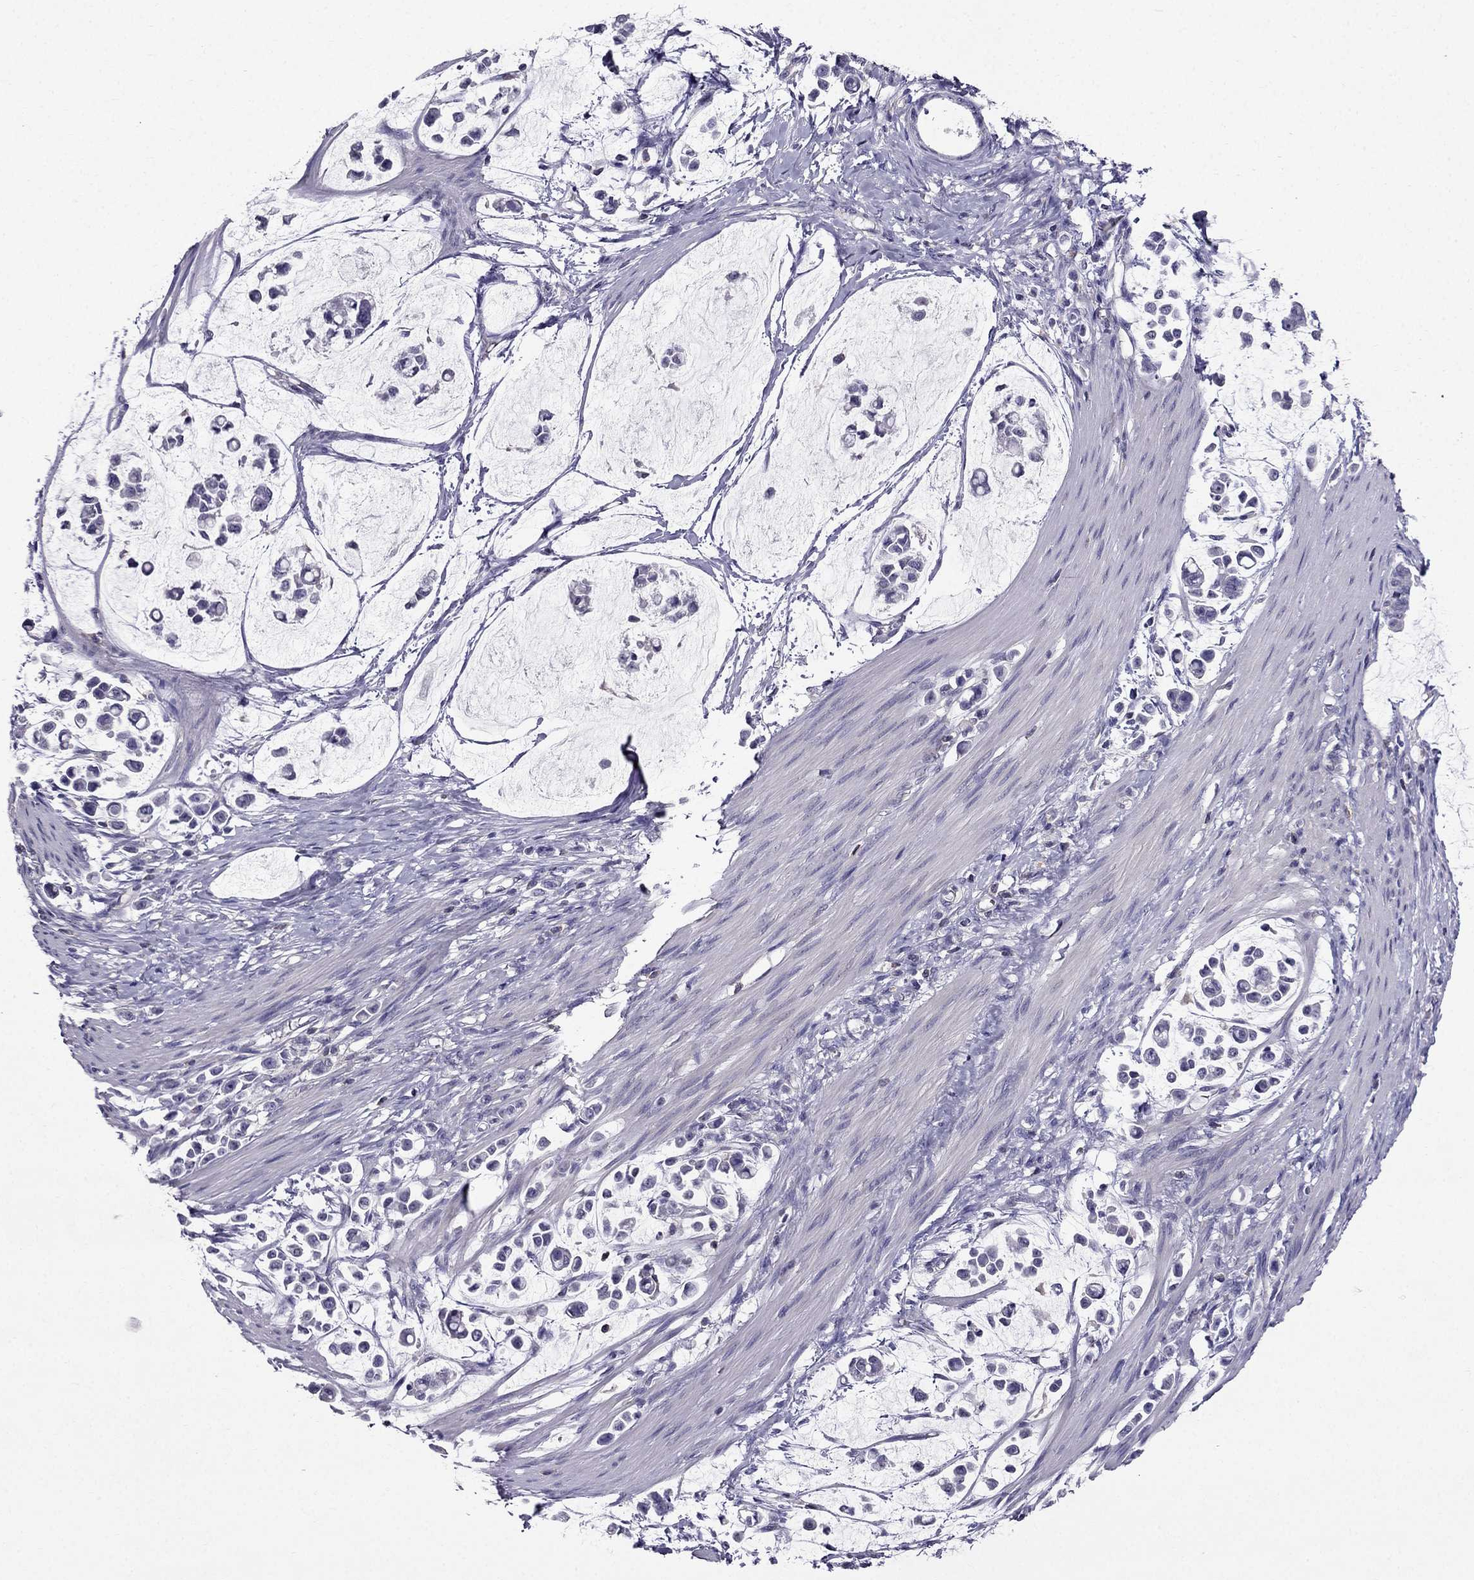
{"staining": {"intensity": "negative", "quantity": "none", "location": "none"}, "tissue": "stomach cancer", "cell_type": "Tumor cells", "image_type": "cancer", "snomed": [{"axis": "morphology", "description": "Adenocarcinoma, NOS"}, {"axis": "topography", "description": "Stomach"}], "caption": "An IHC image of stomach cancer is shown. There is no staining in tumor cells of stomach cancer.", "gene": "AAK1", "patient": {"sex": "male", "age": 82}}